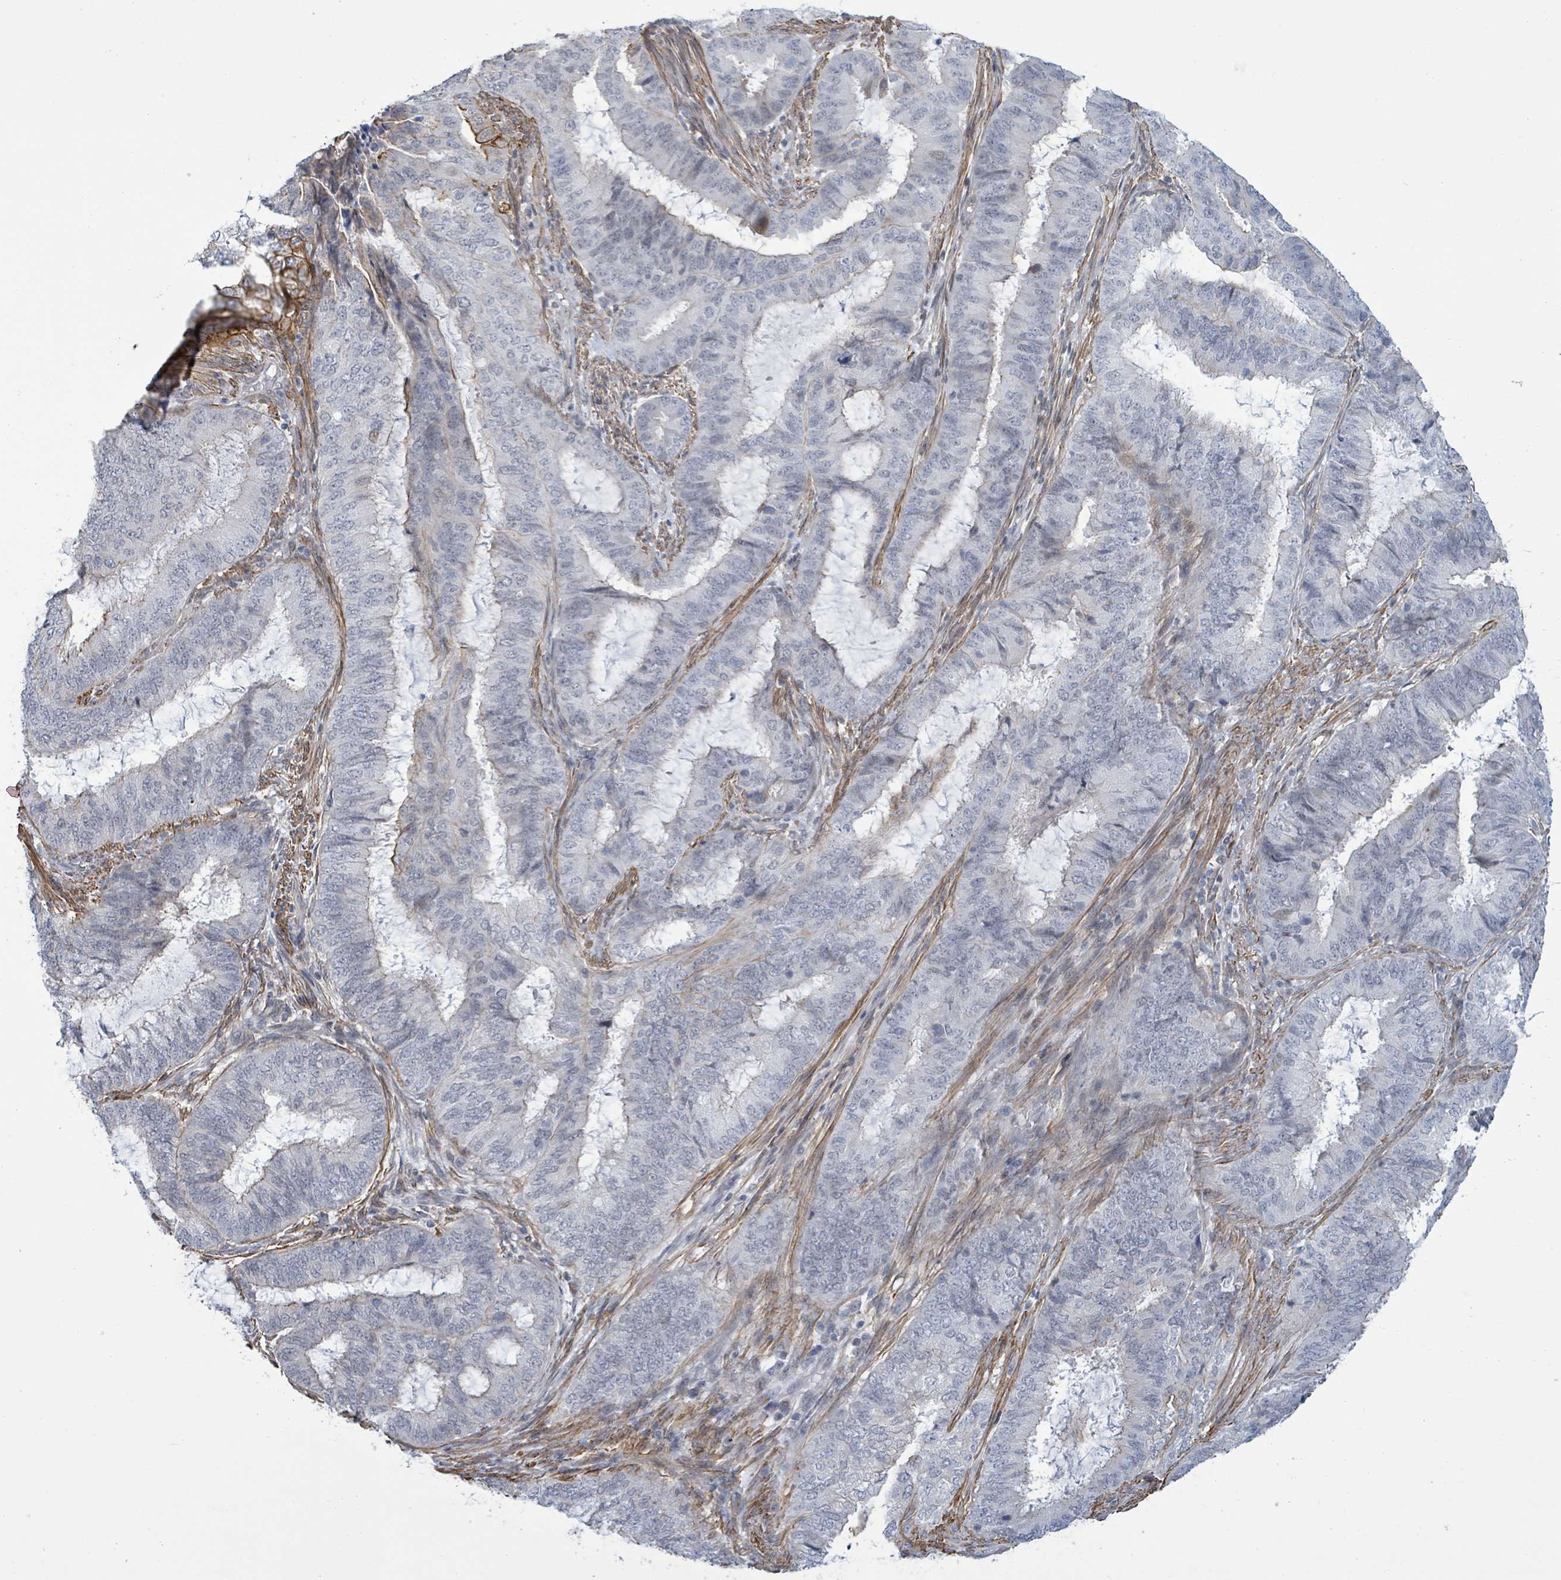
{"staining": {"intensity": "moderate", "quantity": "<25%", "location": "cytoplasmic/membranous"}, "tissue": "endometrial cancer", "cell_type": "Tumor cells", "image_type": "cancer", "snomed": [{"axis": "morphology", "description": "Adenocarcinoma, NOS"}, {"axis": "topography", "description": "Endometrium"}], "caption": "IHC (DAB (3,3'-diaminobenzidine)) staining of human endometrial cancer displays moderate cytoplasmic/membranous protein expression in approximately <25% of tumor cells.", "gene": "DMRTC1B", "patient": {"sex": "female", "age": 51}}